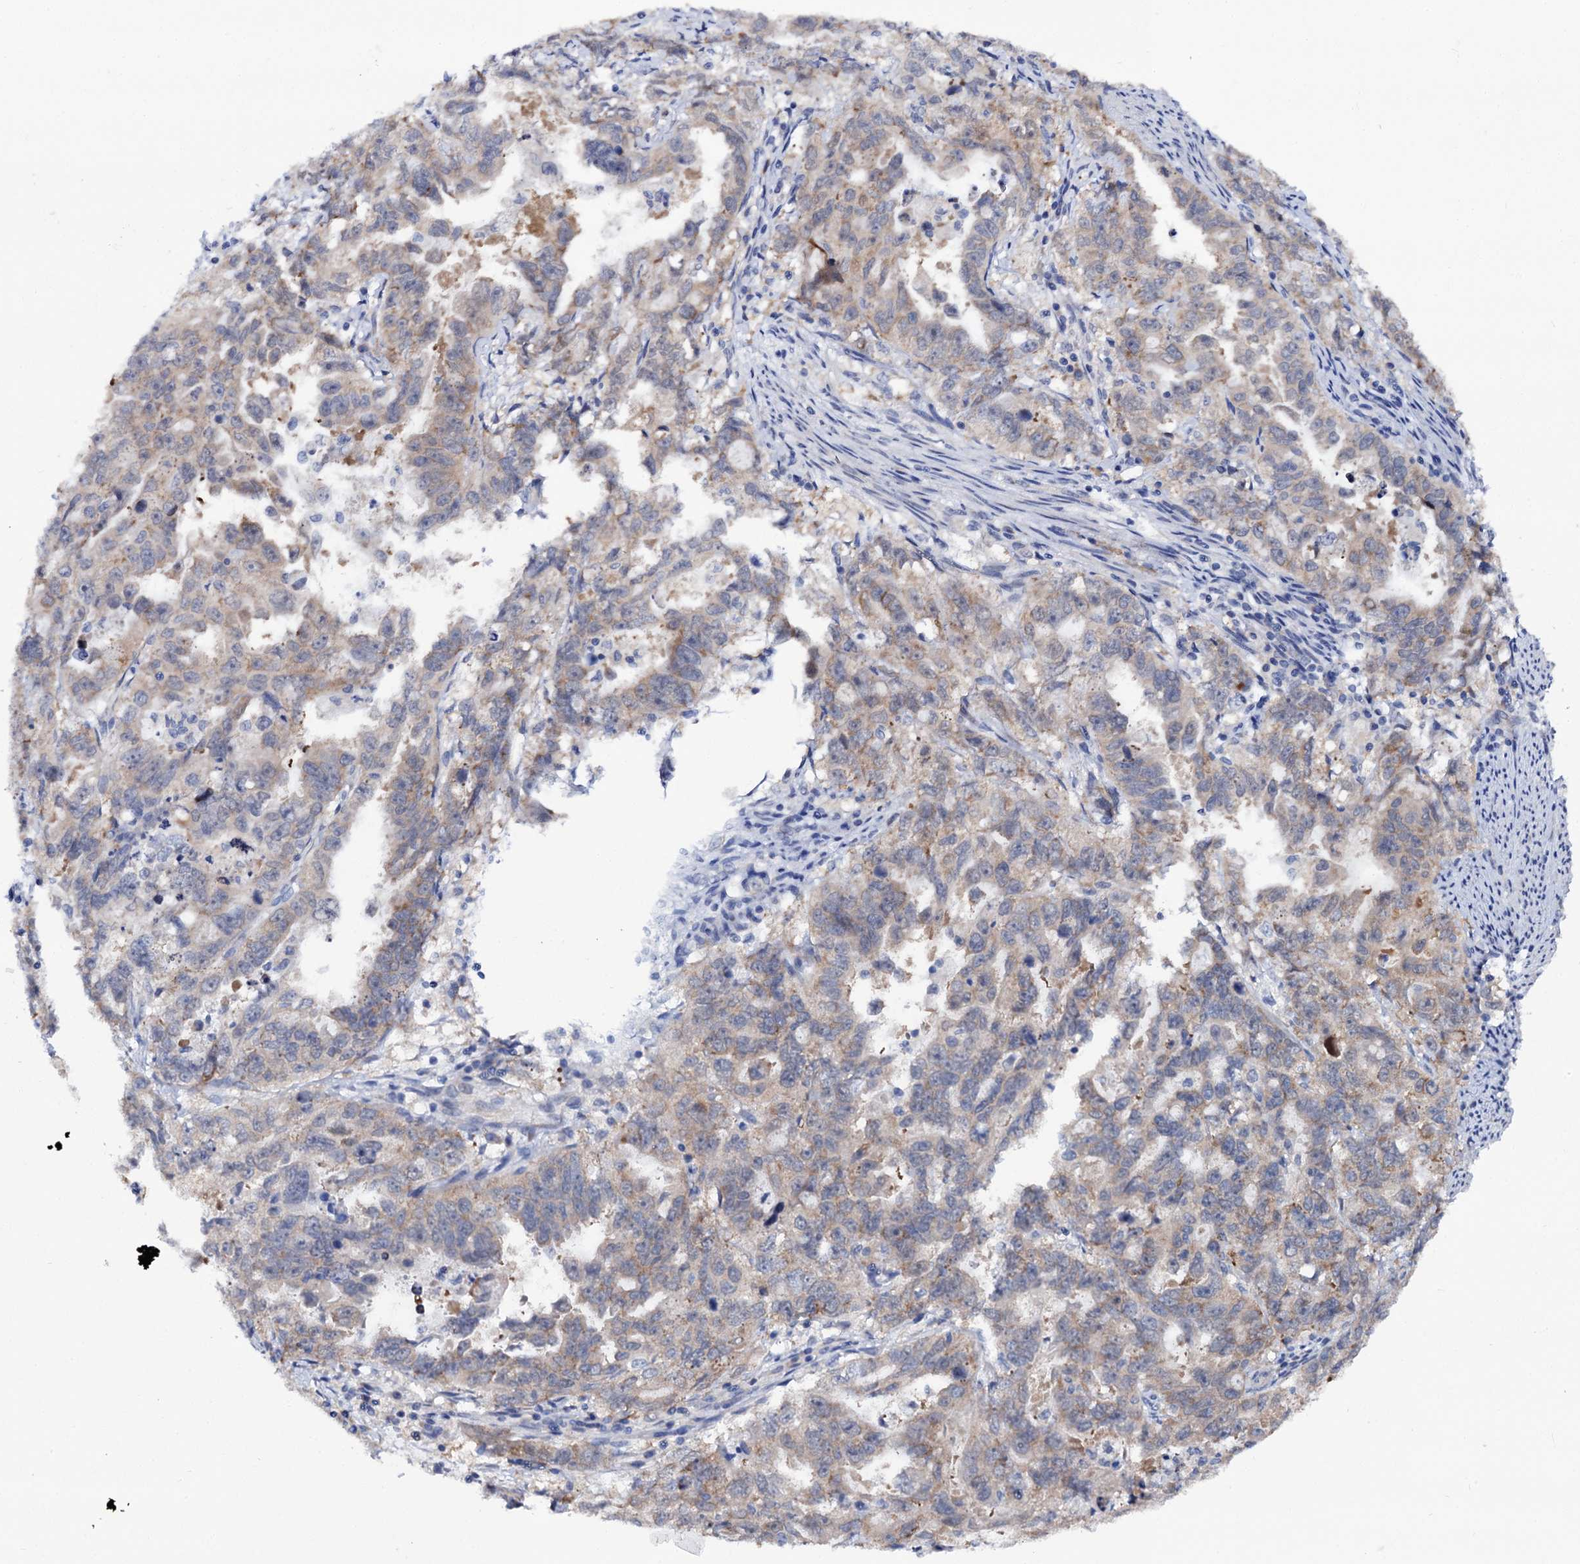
{"staining": {"intensity": "weak", "quantity": ">75%", "location": "cytoplasmic/membranous"}, "tissue": "endometrial cancer", "cell_type": "Tumor cells", "image_type": "cancer", "snomed": [{"axis": "morphology", "description": "Adenocarcinoma, NOS"}, {"axis": "topography", "description": "Endometrium"}], "caption": "Endometrial cancer stained with immunohistochemistry reveals weak cytoplasmic/membranous staining in about >75% of tumor cells. (Brightfield microscopy of DAB IHC at high magnification).", "gene": "CAPRIN2", "patient": {"sex": "female", "age": 65}}